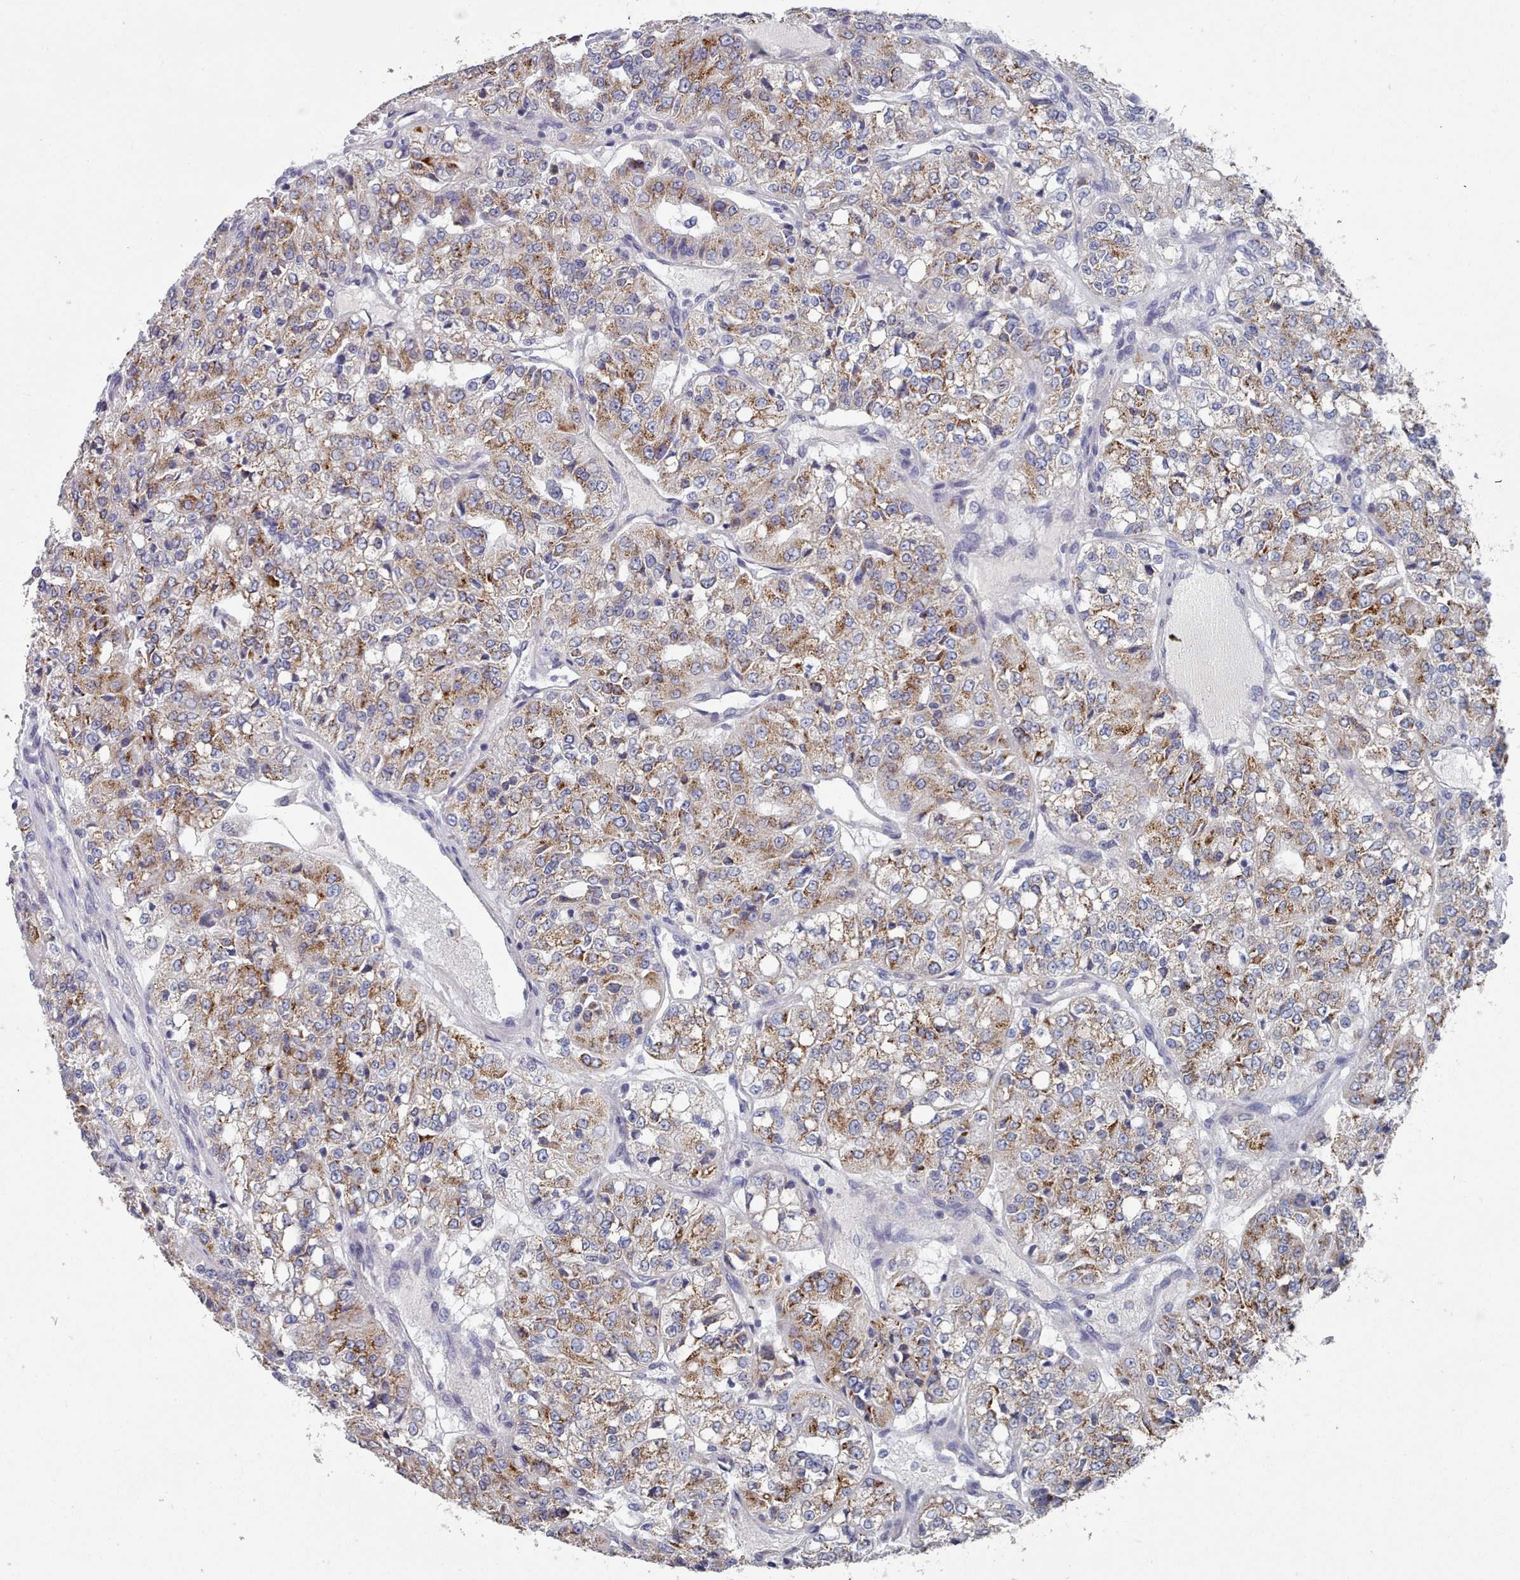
{"staining": {"intensity": "moderate", "quantity": "25%-75%", "location": "cytoplasmic/membranous"}, "tissue": "renal cancer", "cell_type": "Tumor cells", "image_type": "cancer", "snomed": [{"axis": "morphology", "description": "Adenocarcinoma, NOS"}, {"axis": "topography", "description": "Kidney"}], "caption": "Immunohistochemistry (IHC) micrograph of adenocarcinoma (renal) stained for a protein (brown), which demonstrates medium levels of moderate cytoplasmic/membranous positivity in about 25%-75% of tumor cells.", "gene": "ACAD11", "patient": {"sex": "female", "age": 63}}